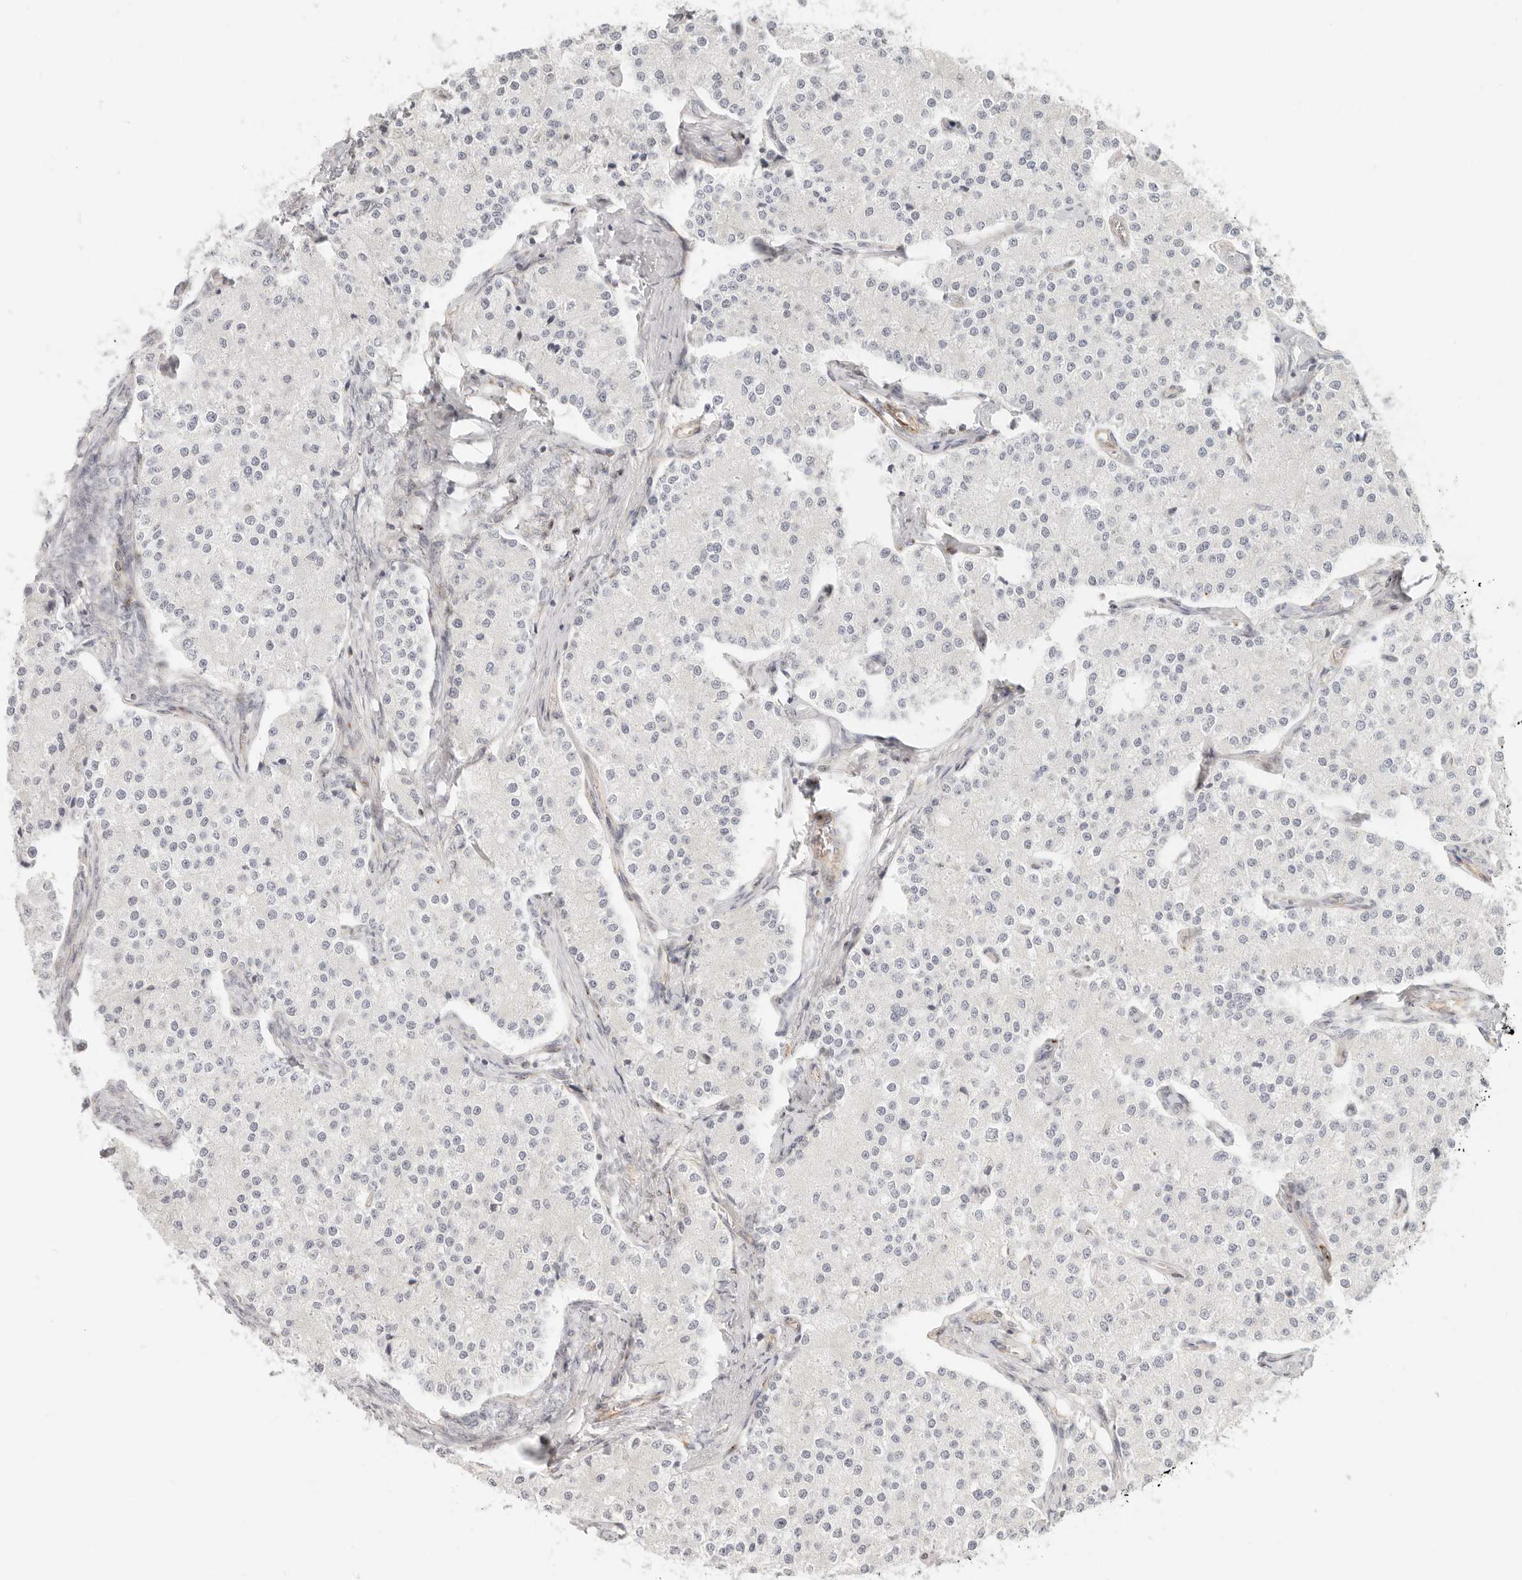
{"staining": {"intensity": "negative", "quantity": "none", "location": "none"}, "tissue": "carcinoid", "cell_type": "Tumor cells", "image_type": "cancer", "snomed": [{"axis": "morphology", "description": "Carcinoid, malignant, NOS"}, {"axis": "topography", "description": "Colon"}], "caption": "Immunohistochemical staining of human malignant carcinoid shows no significant expression in tumor cells.", "gene": "SASS6", "patient": {"sex": "female", "age": 52}}